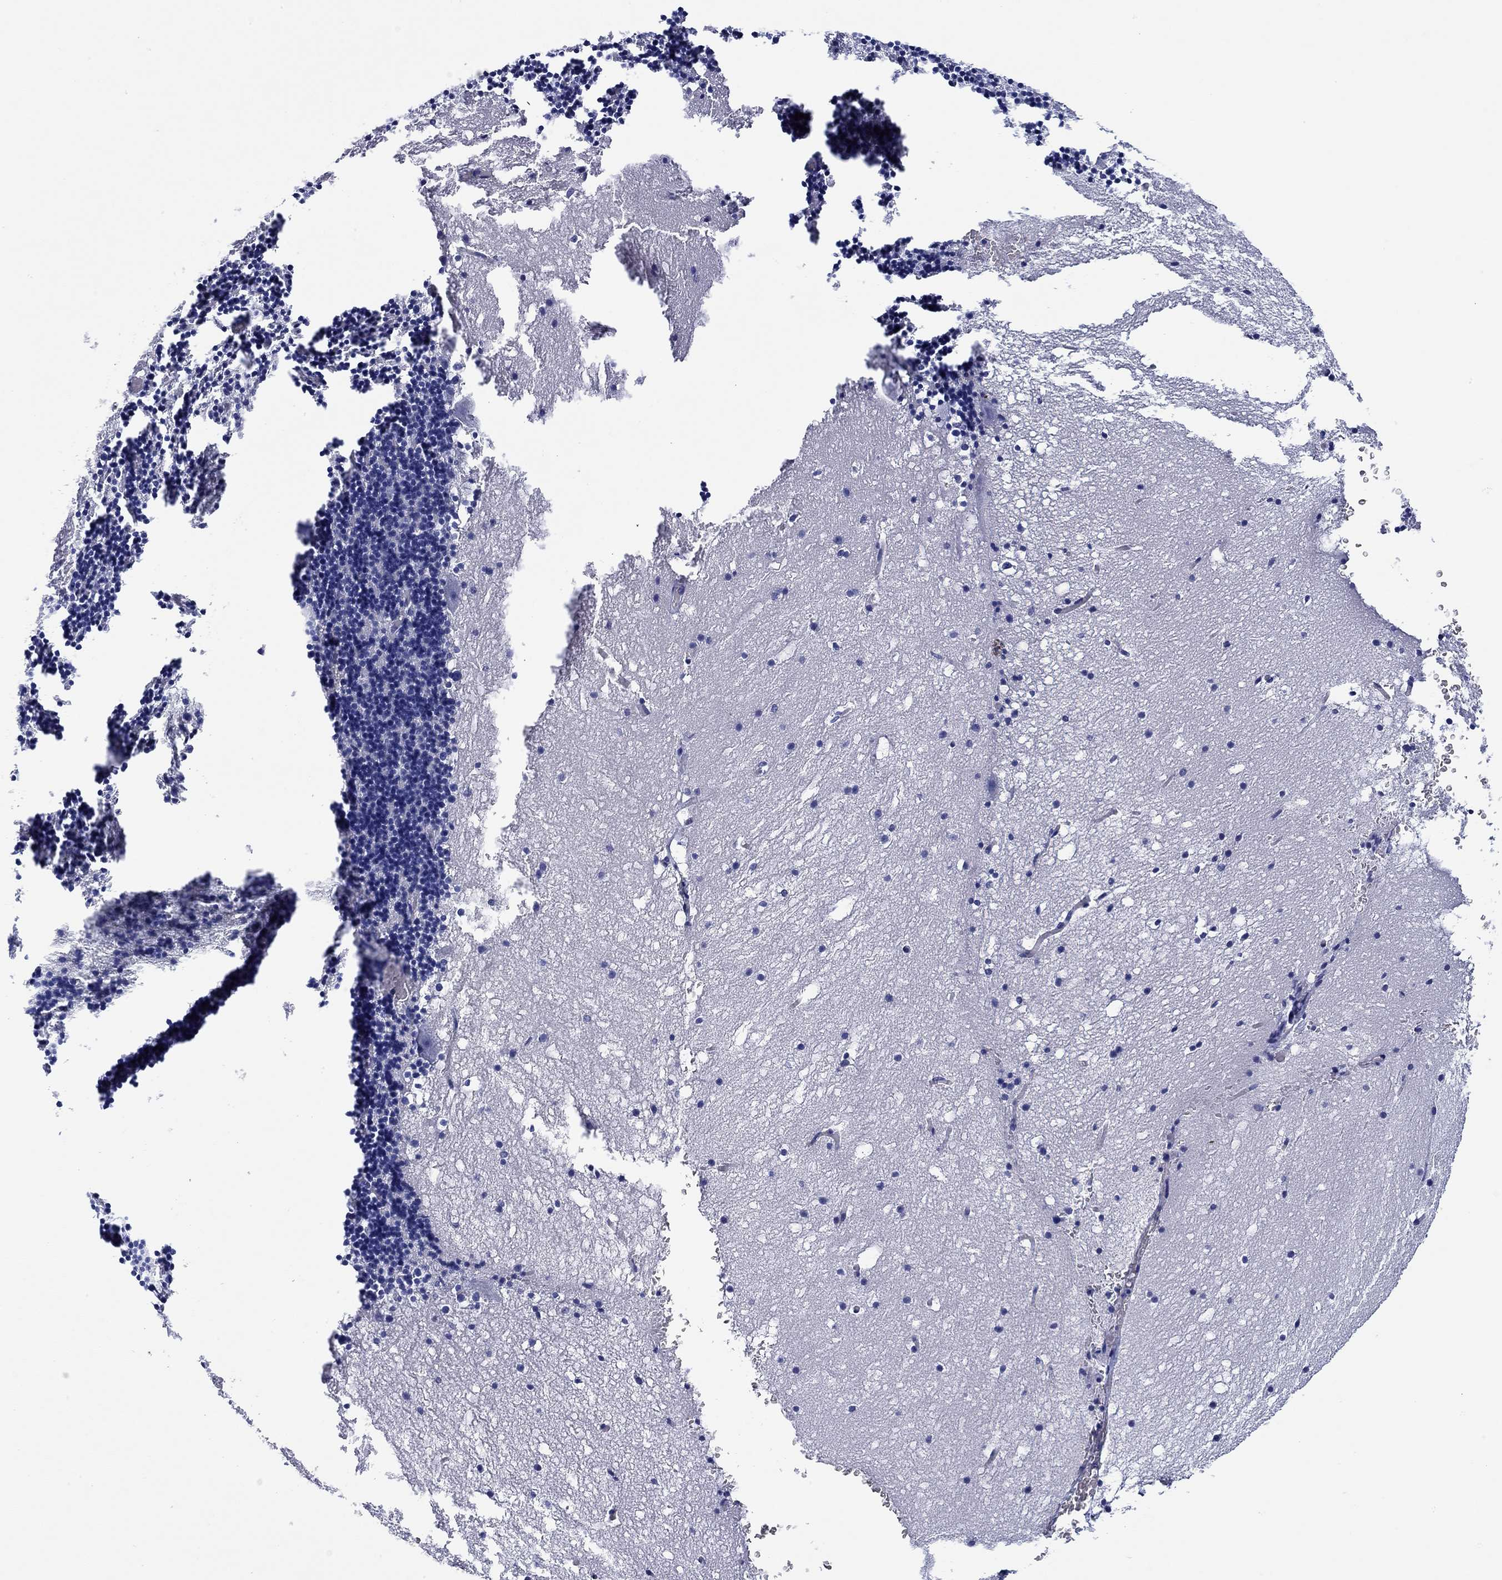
{"staining": {"intensity": "negative", "quantity": "none", "location": "none"}, "tissue": "cerebellum", "cell_type": "Cells in granular layer", "image_type": "normal", "snomed": [{"axis": "morphology", "description": "Normal tissue, NOS"}, {"axis": "topography", "description": "Cerebellum"}], "caption": "Cells in granular layer show no significant staining in unremarkable cerebellum. (DAB immunohistochemistry (IHC) visualized using brightfield microscopy, high magnification).", "gene": "PPIL6", "patient": {"sex": "male", "age": 37}}